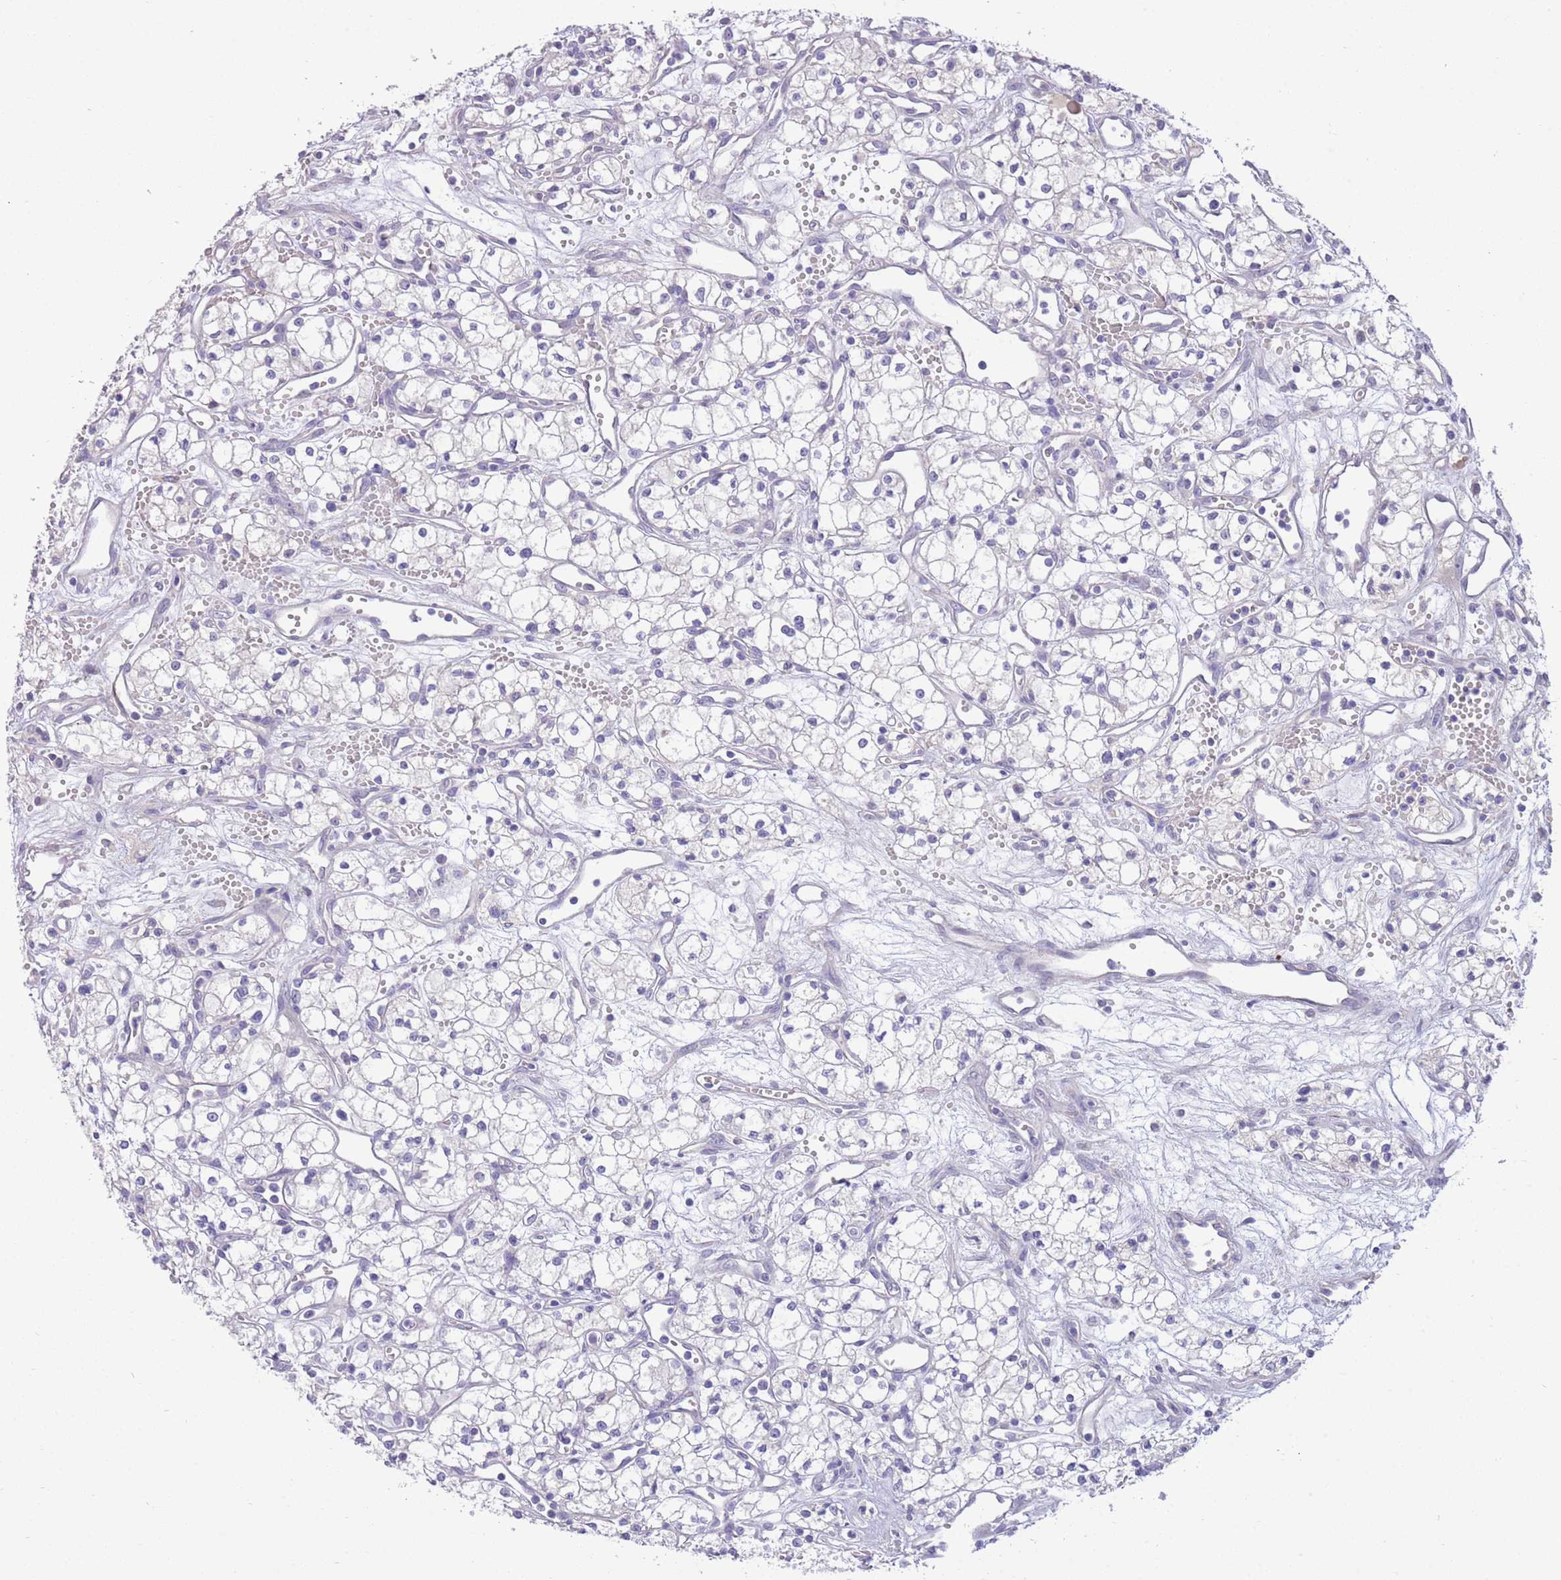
{"staining": {"intensity": "negative", "quantity": "none", "location": "none"}, "tissue": "renal cancer", "cell_type": "Tumor cells", "image_type": "cancer", "snomed": [{"axis": "morphology", "description": "Adenocarcinoma, NOS"}, {"axis": "topography", "description": "Kidney"}], "caption": "This histopathology image is of renal cancer (adenocarcinoma) stained with immunohistochemistry (IHC) to label a protein in brown with the nuclei are counter-stained blue. There is no expression in tumor cells. (DAB (3,3'-diaminobenzidine) immunohistochemistry visualized using brightfield microscopy, high magnification).", "gene": "SFTPA1", "patient": {"sex": "male", "age": 59}}